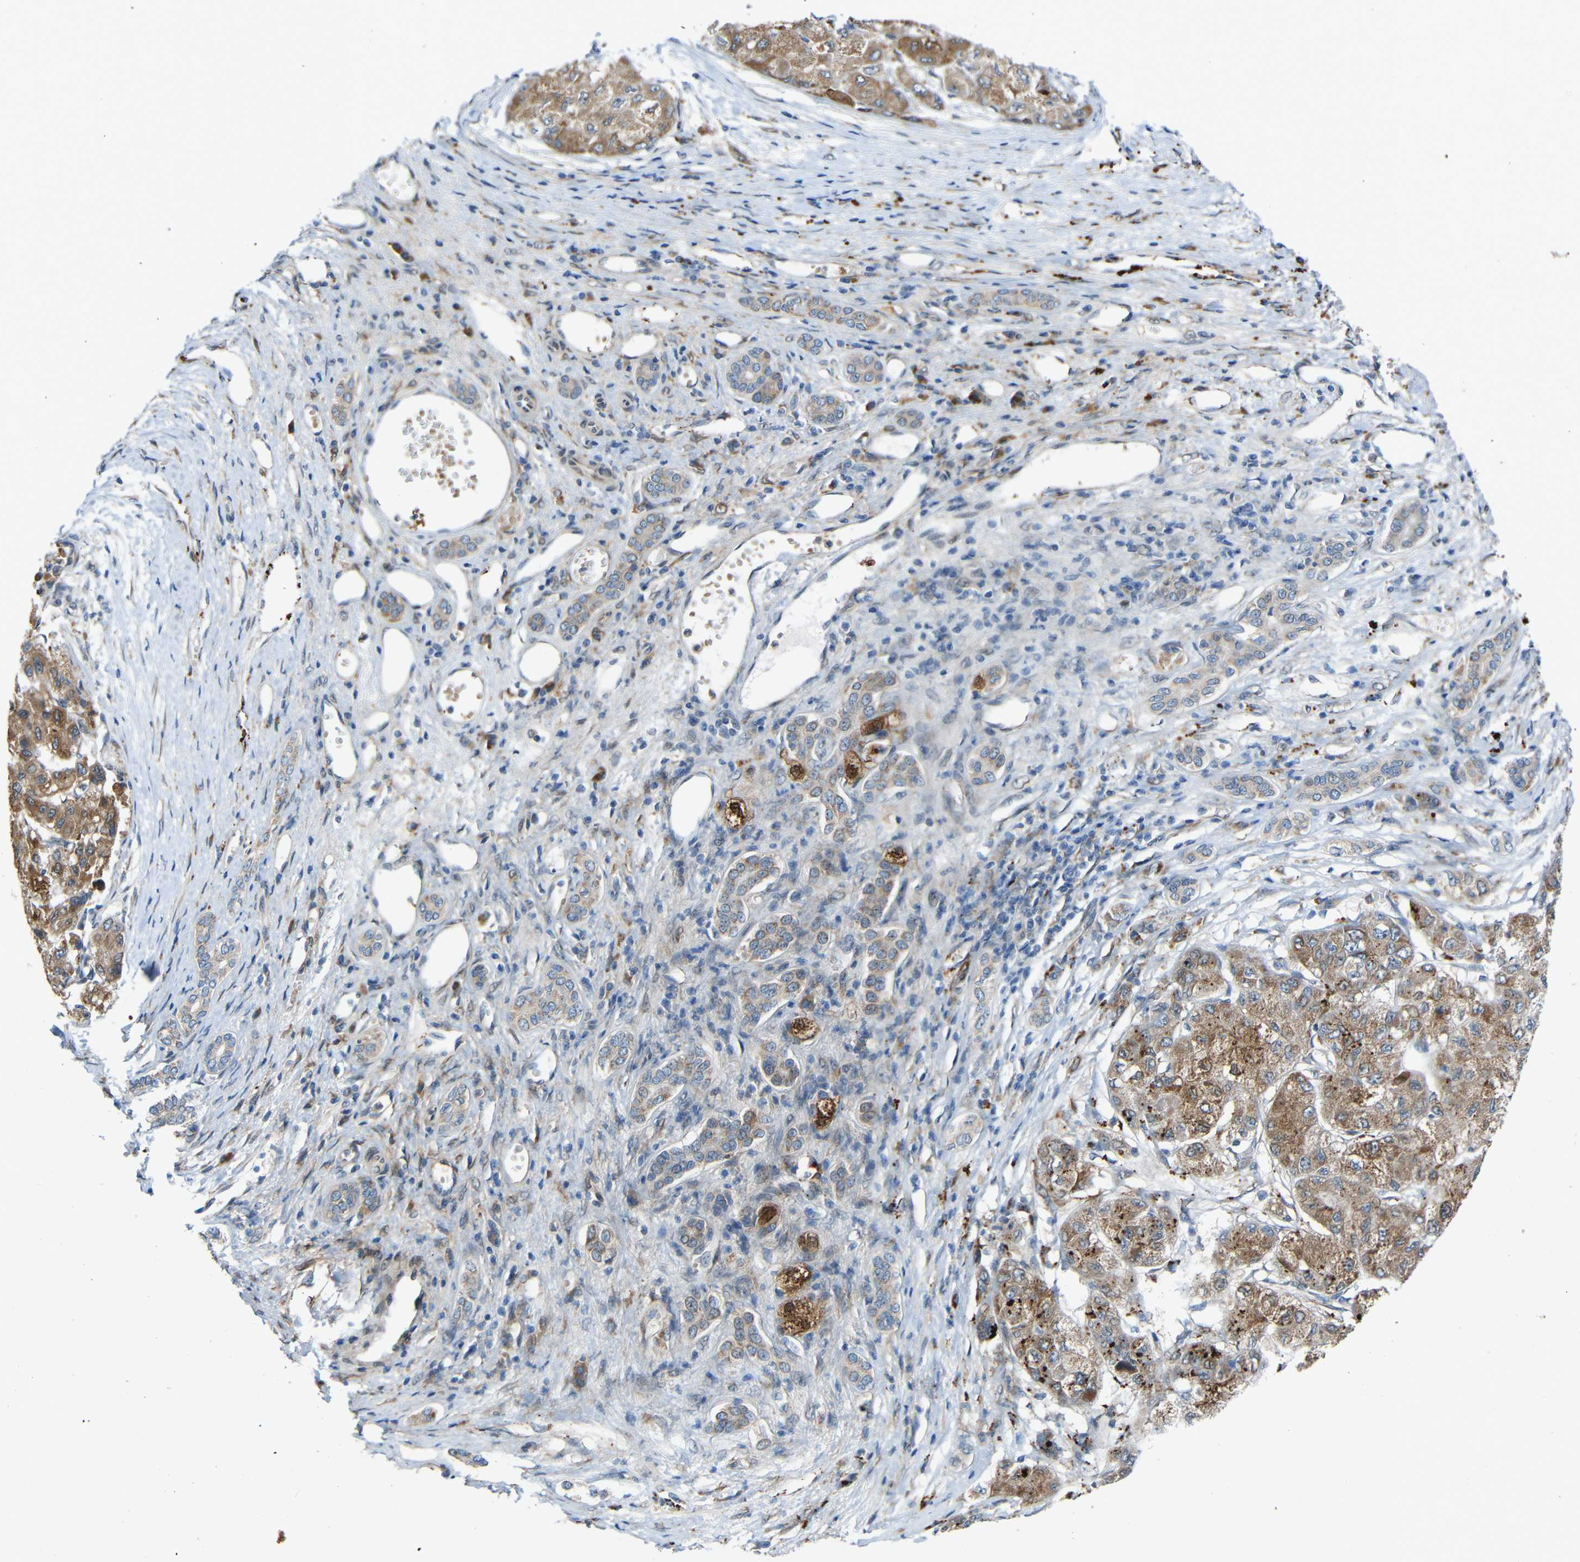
{"staining": {"intensity": "moderate", "quantity": ">75%", "location": "cytoplasmic/membranous"}, "tissue": "liver cancer", "cell_type": "Tumor cells", "image_type": "cancer", "snomed": [{"axis": "morphology", "description": "Carcinoma, Hepatocellular, NOS"}, {"axis": "topography", "description": "Liver"}], "caption": "Protein staining exhibits moderate cytoplasmic/membranous positivity in approximately >75% of tumor cells in liver hepatocellular carcinoma.", "gene": "TMEM25", "patient": {"sex": "male", "age": 80}}